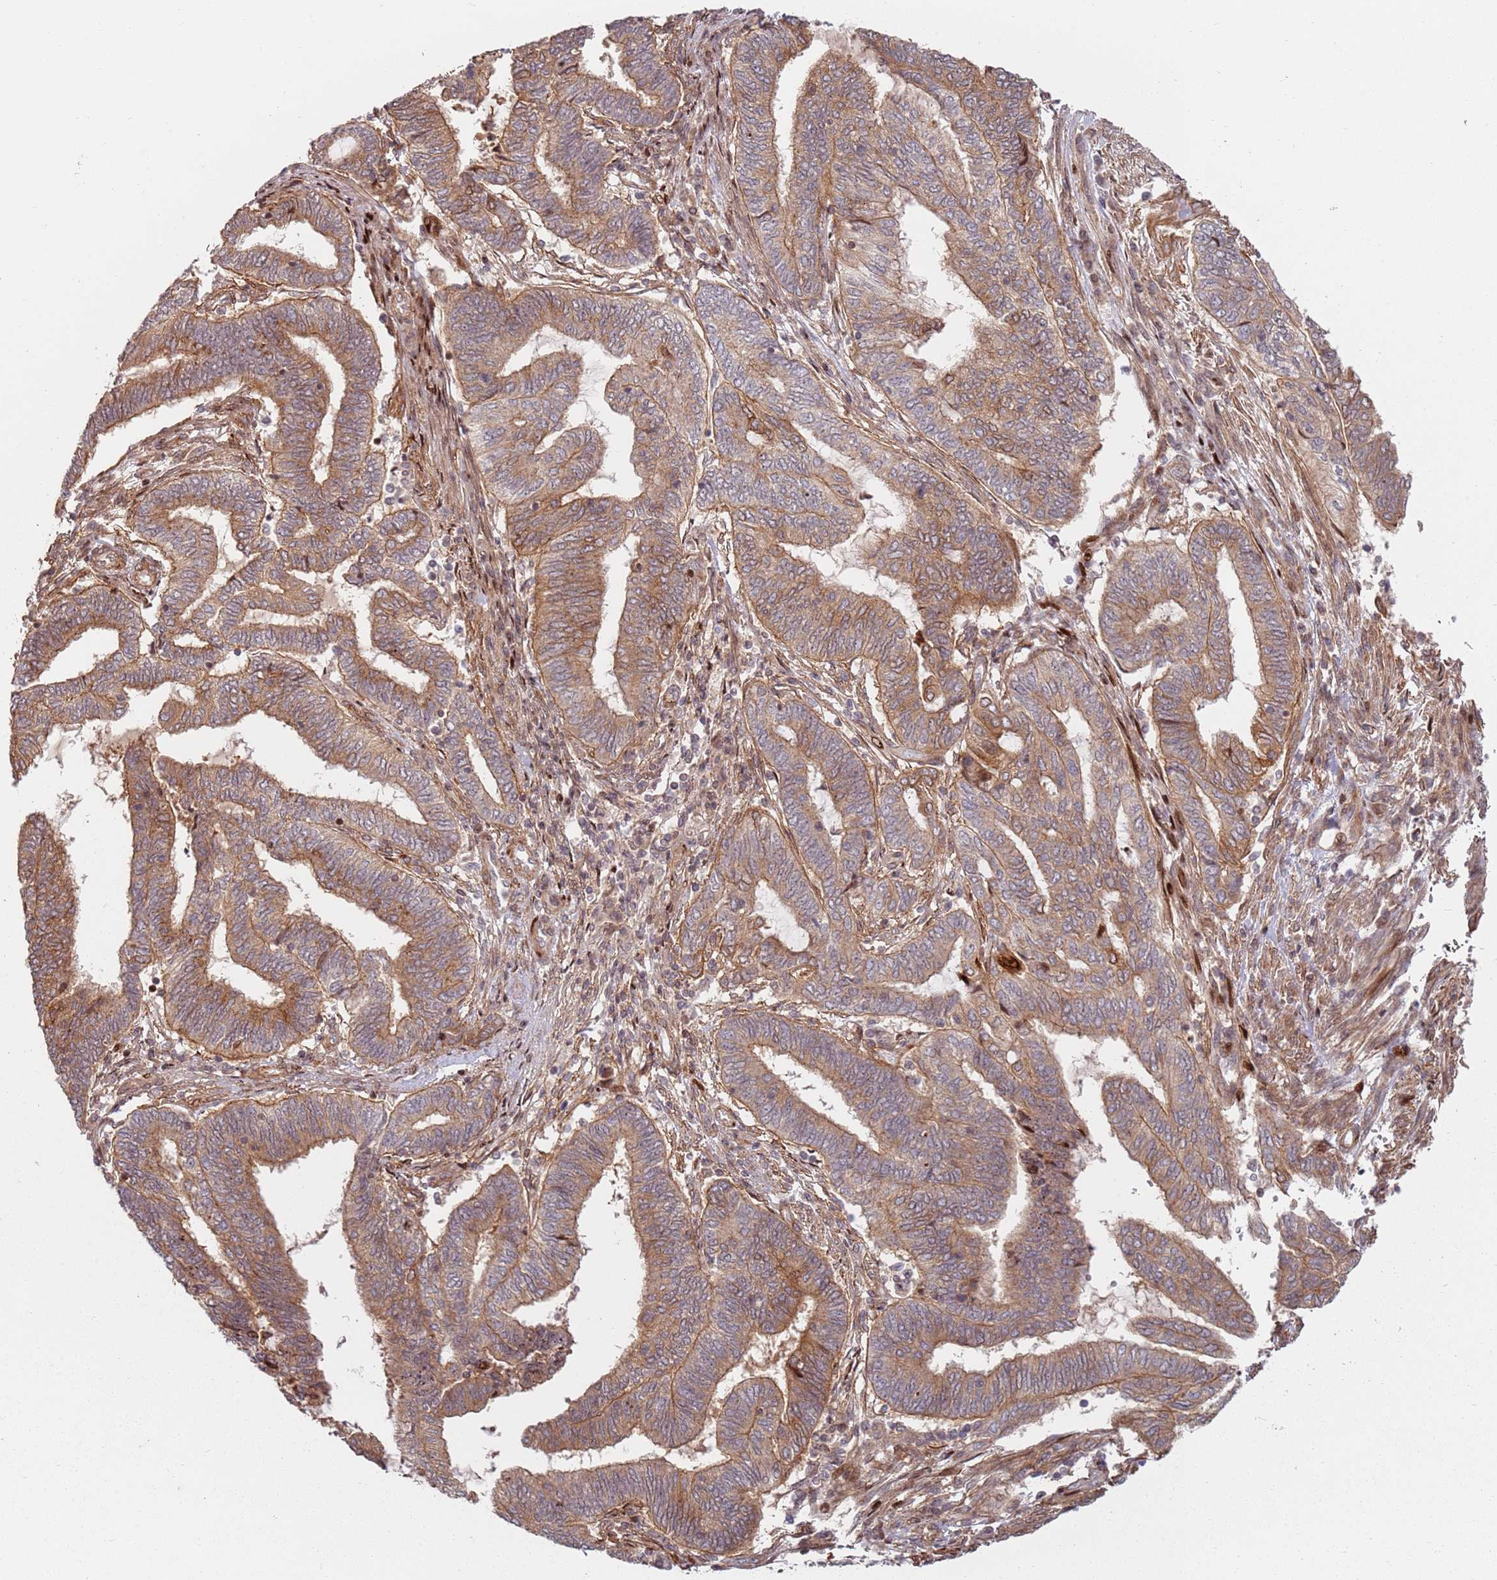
{"staining": {"intensity": "moderate", "quantity": ">75%", "location": "cytoplasmic/membranous"}, "tissue": "endometrial cancer", "cell_type": "Tumor cells", "image_type": "cancer", "snomed": [{"axis": "morphology", "description": "Adenocarcinoma, NOS"}, {"axis": "topography", "description": "Uterus"}, {"axis": "topography", "description": "Endometrium"}], "caption": "Immunohistochemistry photomicrograph of endometrial cancer (adenocarcinoma) stained for a protein (brown), which exhibits medium levels of moderate cytoplasmic/membranous expression in approximately >75% of tumor cells.", "gene": "TMEM233", "patient": {"sex": "female", "age": 70}}